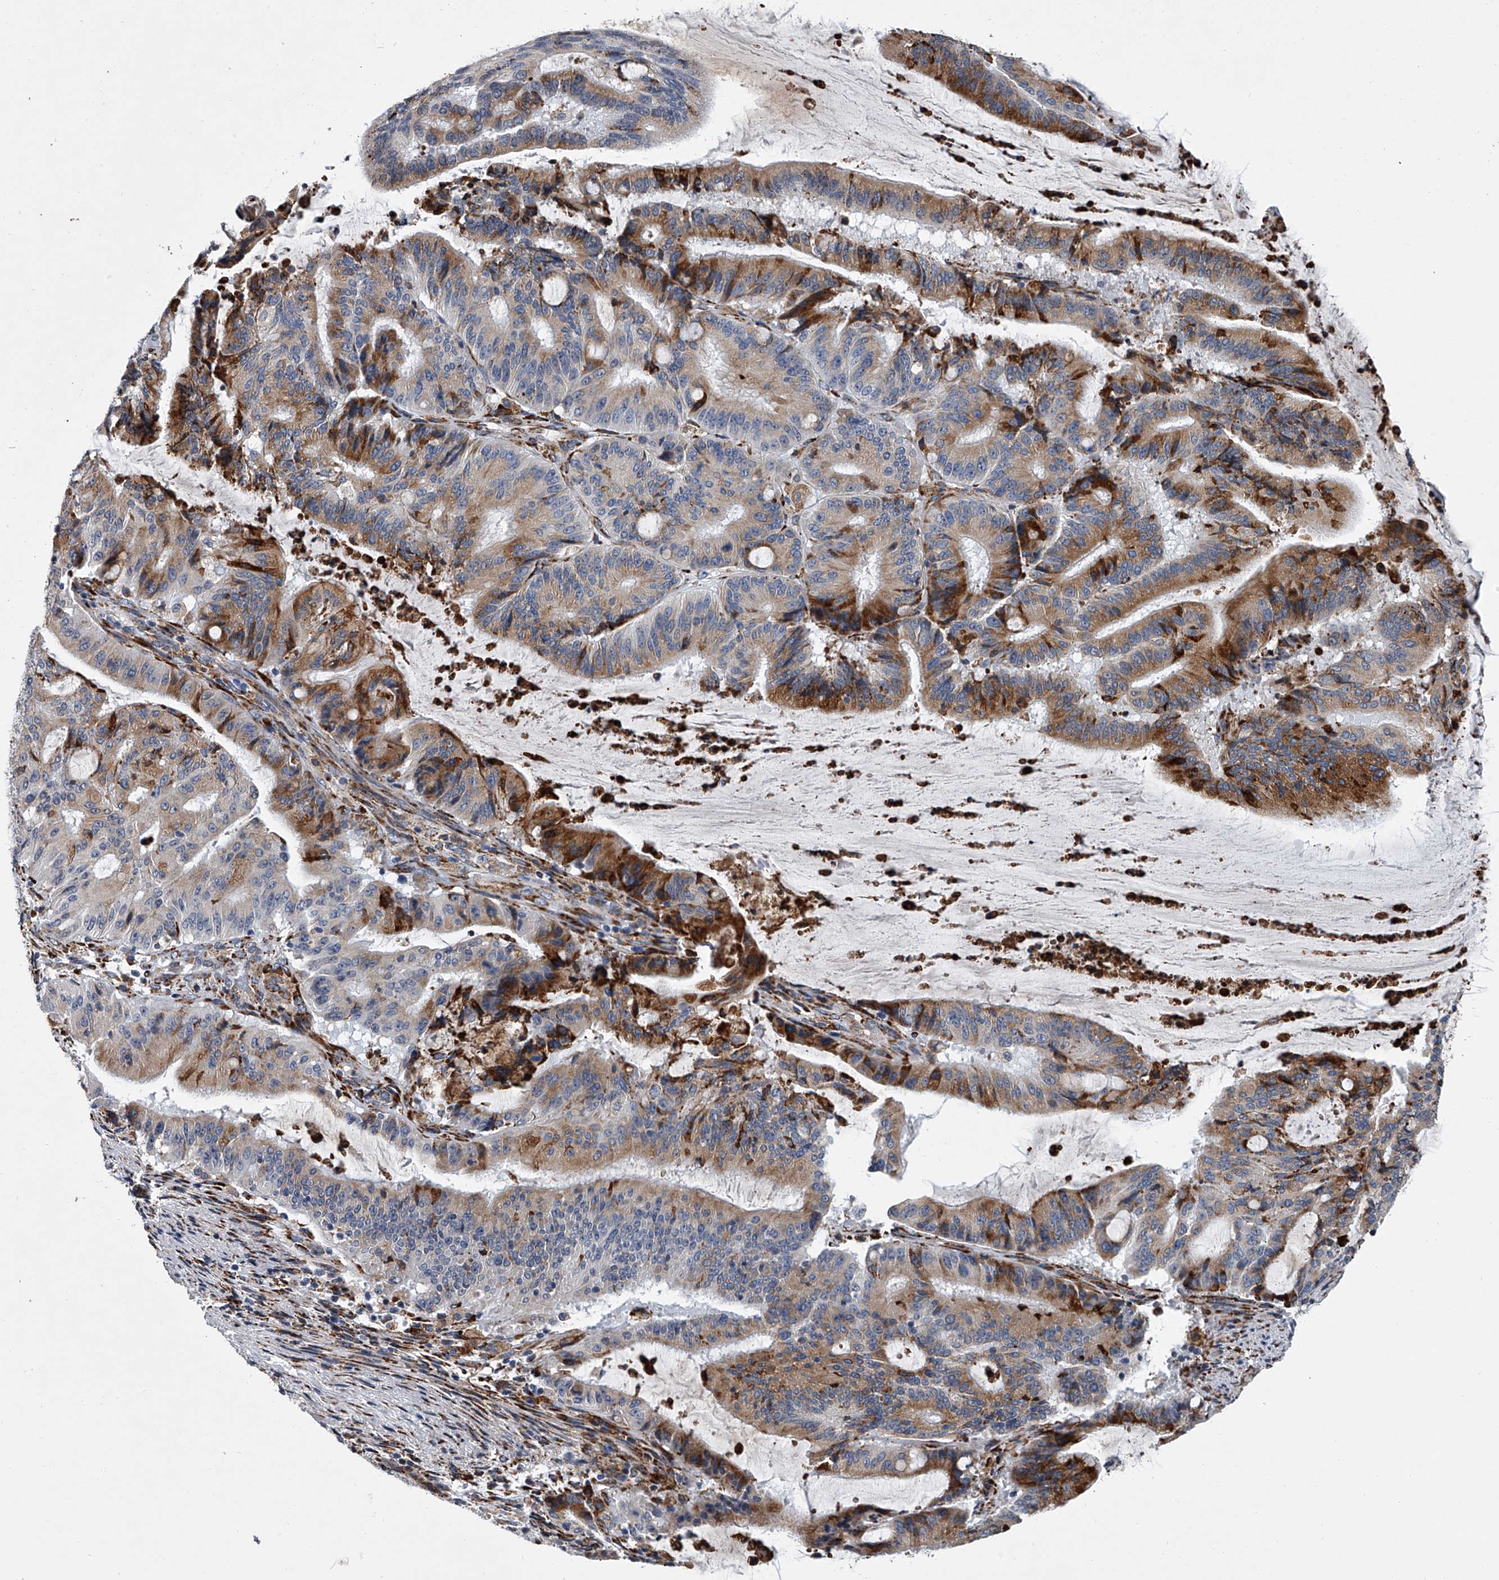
{"staining": {"intensity": "moderate", "quantity": ">75%", "location": "cytoplasmic/membranous"}, "tissue": "liver cancer", "cell_type": "Tumor cells", "image_type": "cancer", "snomed": [{"axis": "morphology", "description": "Normal tissue, NOS"}, {"axis": "morphology", "description": "Cholangiocarcinoma"}, {"axis": "topography", "description": "Liver"}, {"axis": "topography", "description": "Peripheral nerve tissue"}], "caption": "This is a micrograph of immunohistochemistry staining of liver cancer, which shows moderate positivity in the cytoplasmic/membranous of tumor cells.", "gene": "TMEM63C", "patient": {"sex": "female", "age": 73}}